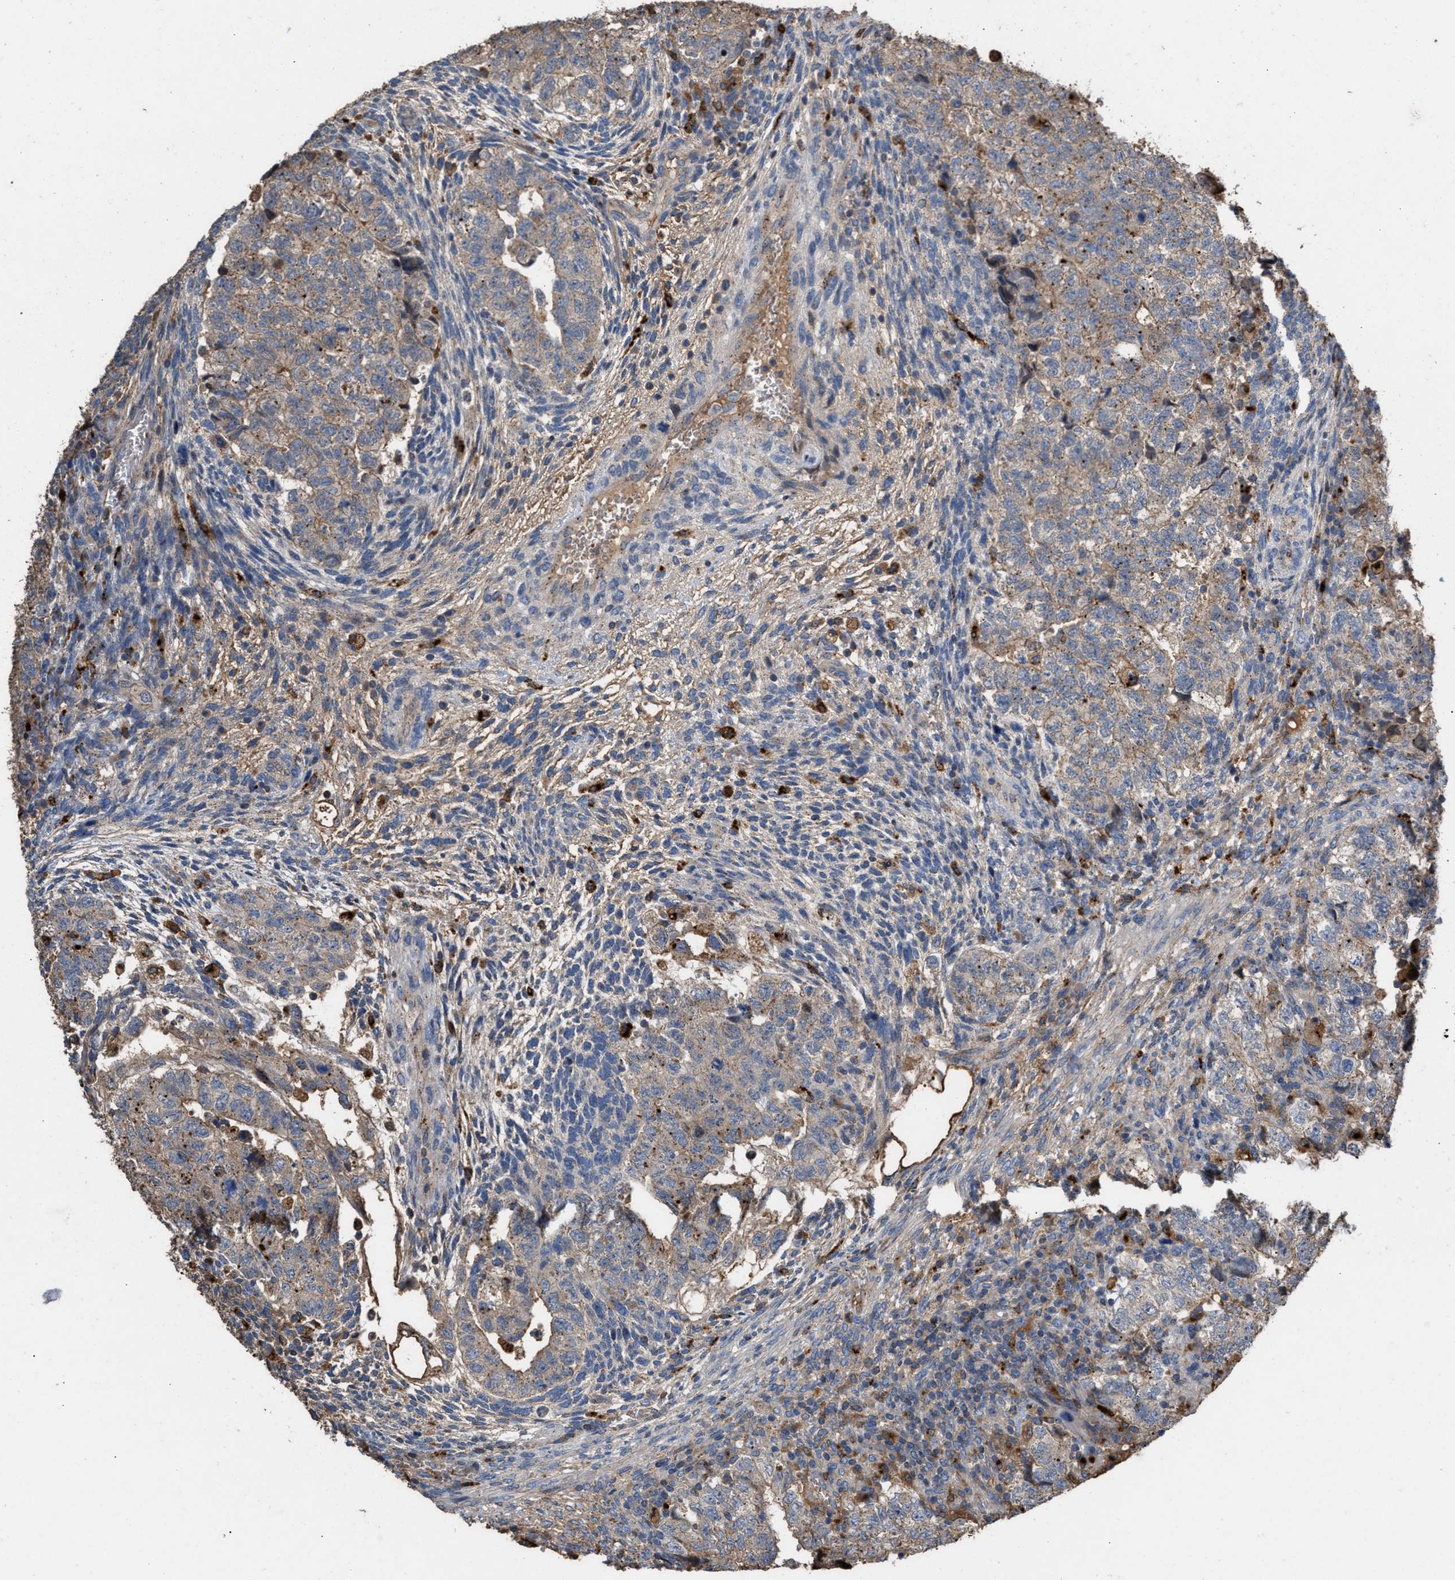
{"staining": {"intensity": "weak", "quantity": "25%-75%", "location": "cytoplasmic/membranous"}, "tissue": "testis cancer", "cell_type": "Tumor cells", "image_type": "cancer", "snomed": [{"axis": "morphology", "description": "Carcinoma, Embryonal, NOS"}, {"axis": "topography", "description": "Testis"}], "caption": "Embryonal carcinoma (testis) stained with a brown dye demonstrates weak cytoplasmic/membranous positive staining in about 25%-75% of tumor cells.", "gene": "ELMO3", "patient": {"sex": "male", "age": 36}}